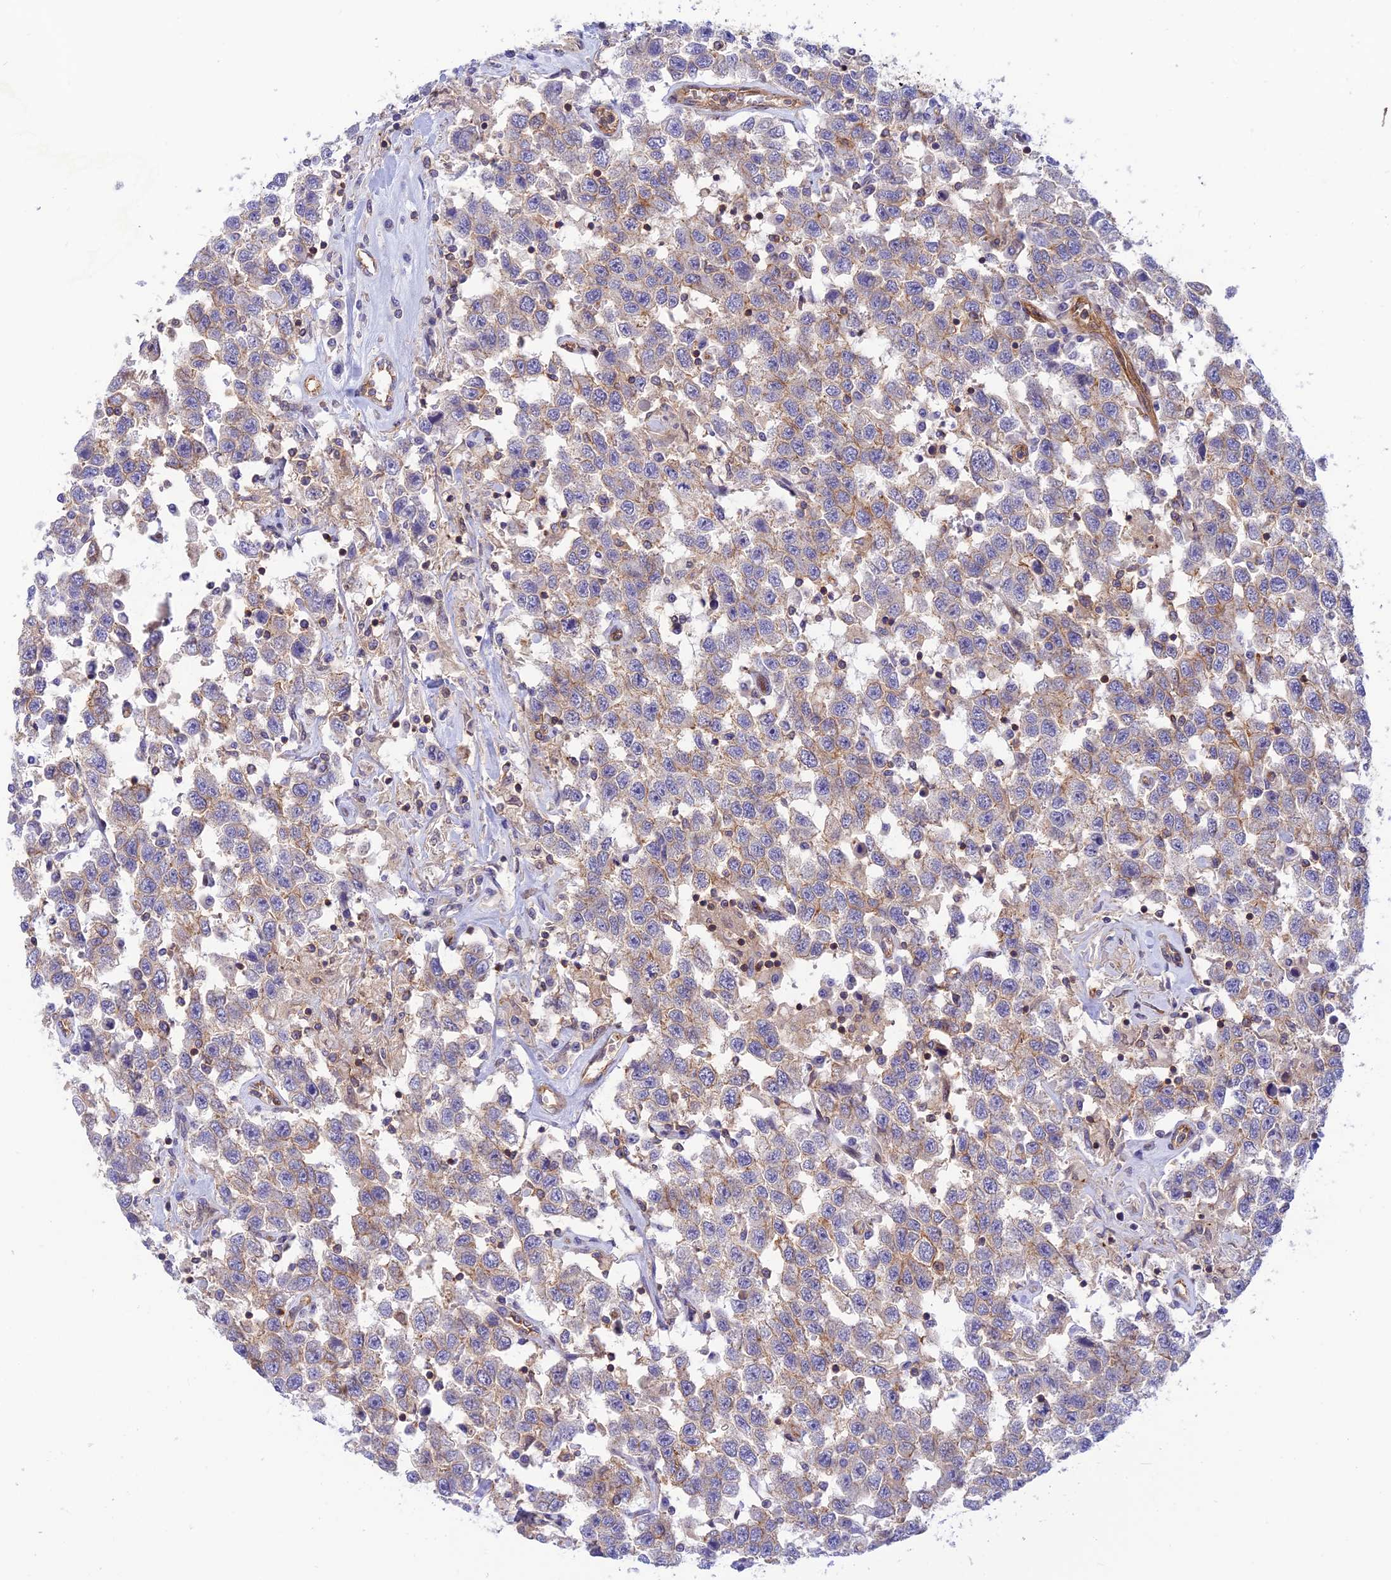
{"staining": {"intensity": "weak", "quantity": "<25%", "location": "cytoplasmic/membranous"}, "tissue": "testis cancer", "cell_type": "Tumor cells", "image_type": "cancer", "snomed": [{"axis": "morphology", "description": "Seminoma, NOS"}, {"axis": "topography", "description": "Testis"}], "caption": "Seminoma (testis) was stained to show a protein in brown. There is no significant expression in tumor cells.", "gene": "PPP1R12C", "patient": {"sex": "male", "age": 41}}